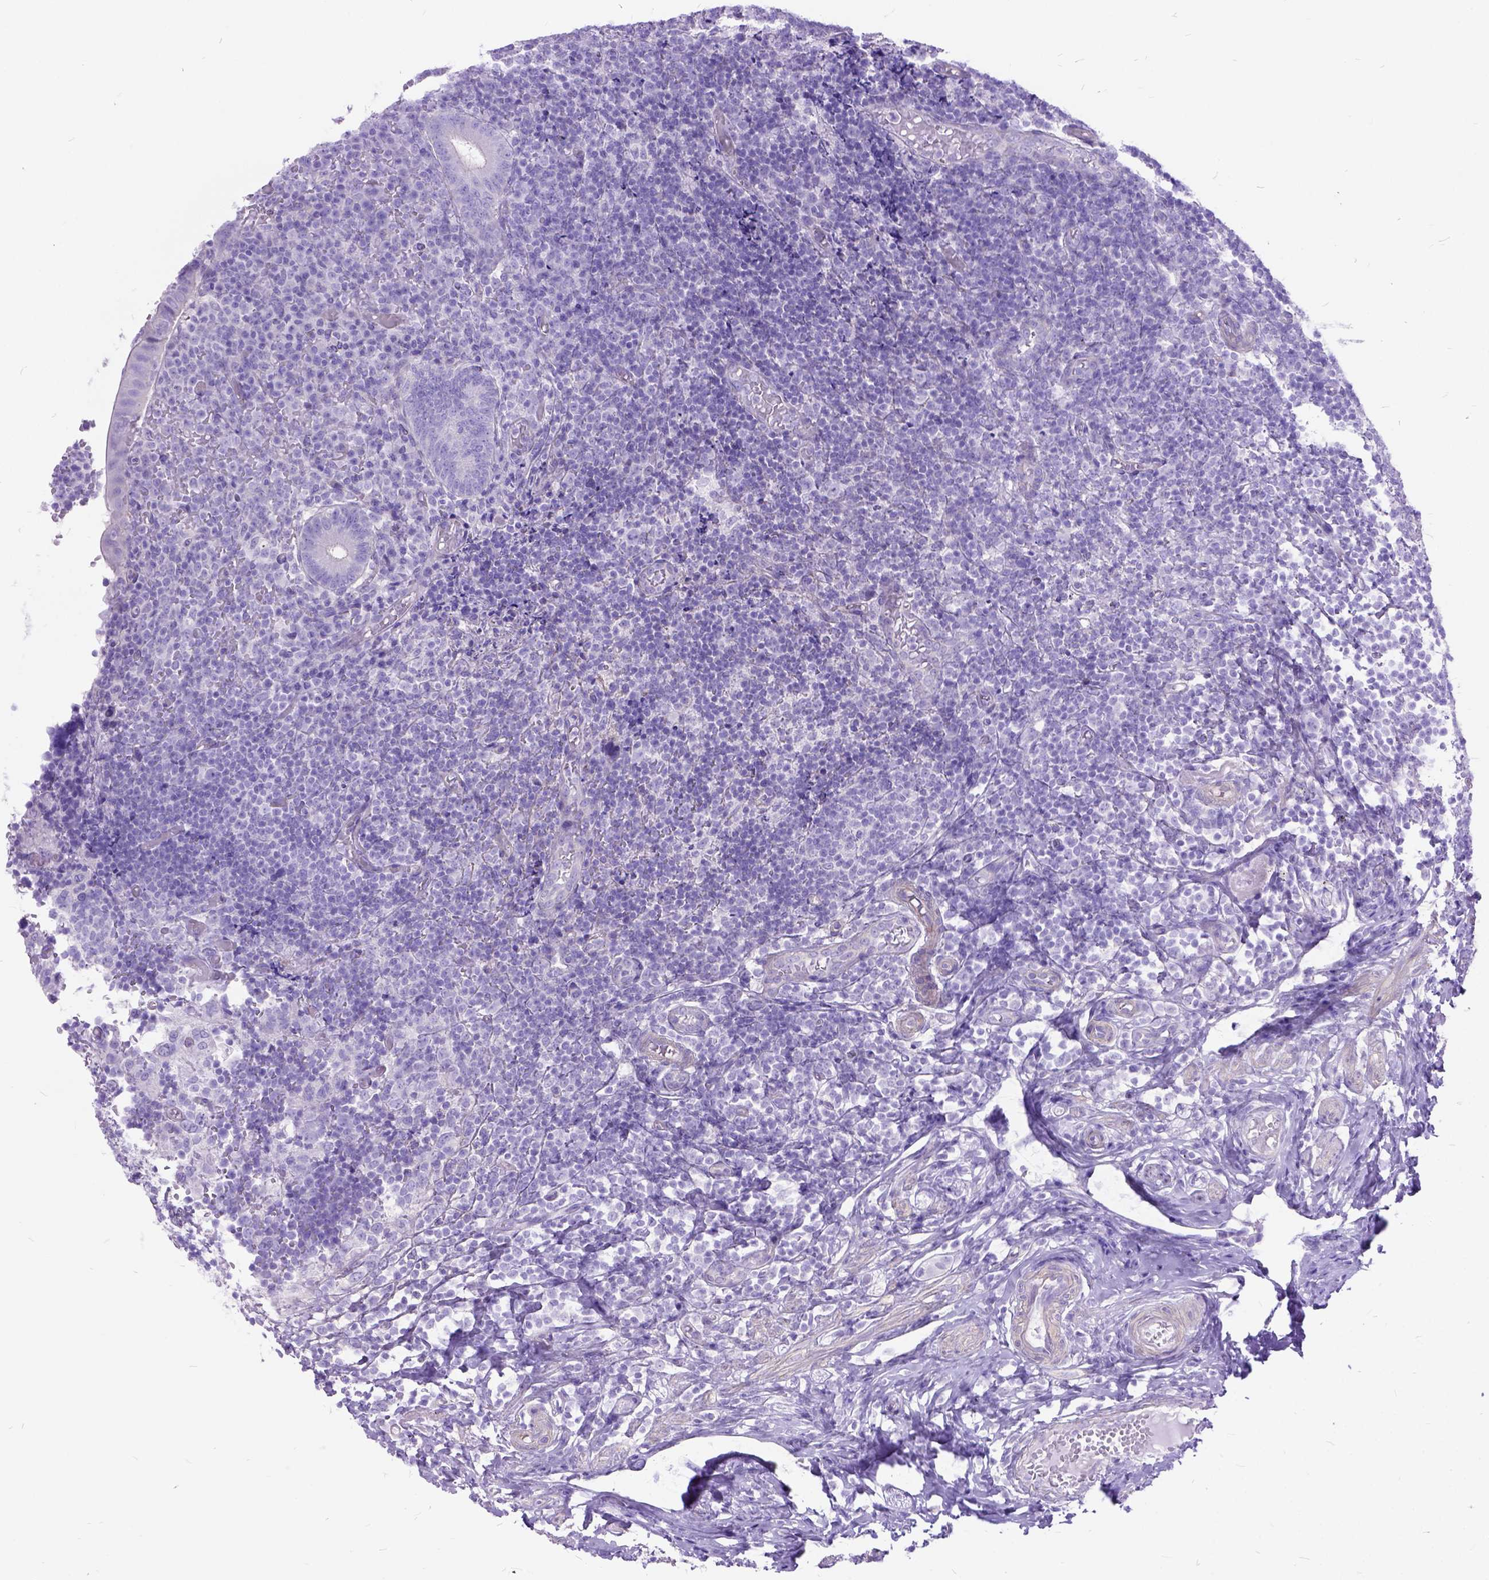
{"staining": {"intensity": "negative", "quantity": "none", "location": "none"}, "tissue": "appendix", "cell_type": "Glandular cells", "image_type": "normal", "snomed": [{"axis": "morphology", "description": "Normal tissue, NOS"}, {"axis": "topography", "description": "Appendix"}], "caption": "The histopathology image shows no staining of glandular cells in benign appendix. (DAB (3,3'-diaminobenzidine) immunohistochemistry with hematoxylin counter stain).", "gene": "ARL9", "patient": {"sex": "male", "age": 18}}